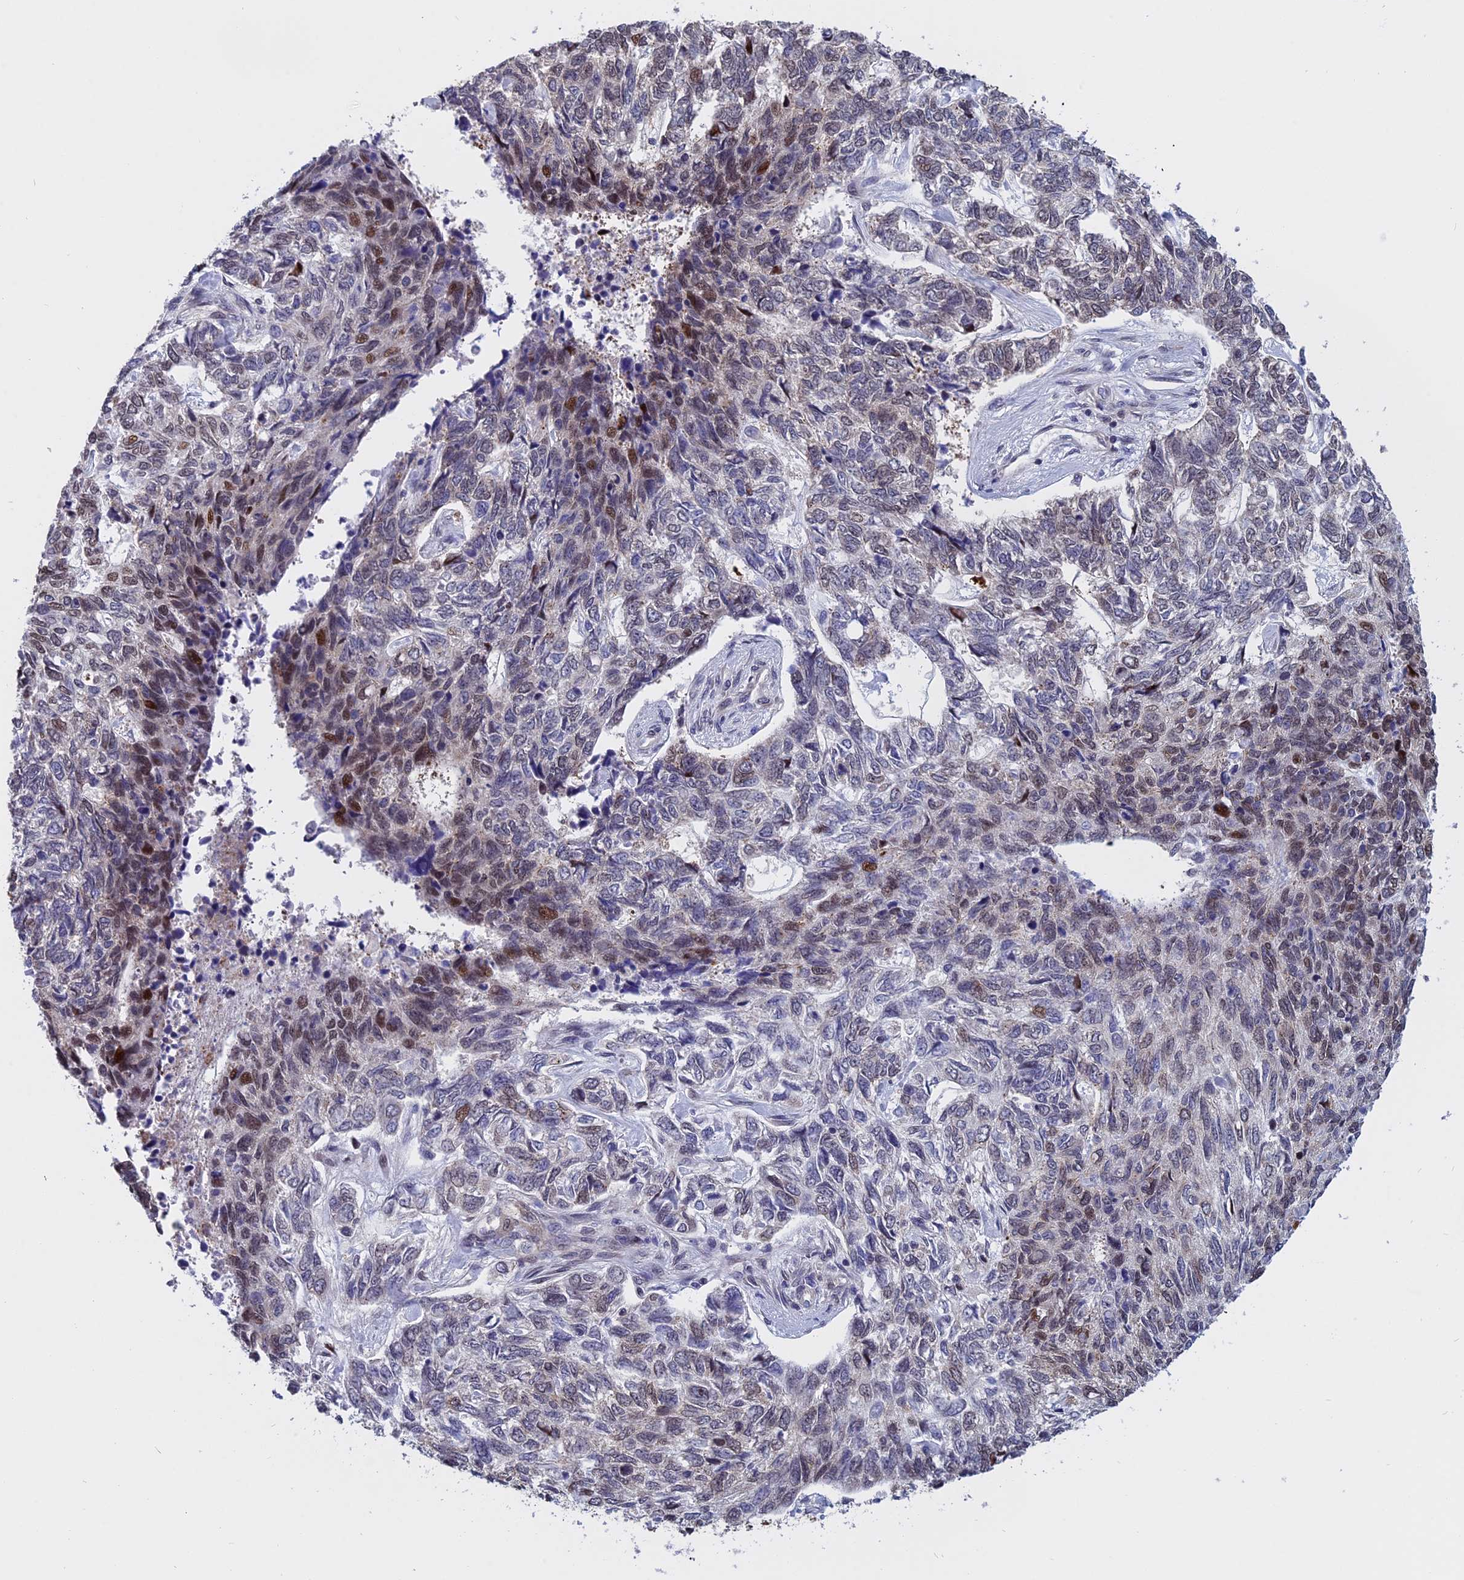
{"staining": {"intensity": "moderate", "quantity": "<25%", "location": "nuclear"}, "tissue": "skin cancer", "cell_type": "Tumor cells", "image_type": "cancer", "snomed": [{"axis": "morphology", "description": "Basal cell carcinoma"}, {"axis": "topography", "description": "Skin"}], "caption": "Immunohistochemistry (IHC) staining of skin cancer (basal cell carcinoma), which demonstrates low levels of moderate nuclear staining in approximately <25% of tumor cells indicating moderate nuclear protein positivity. The staining was performed using DAB (brown) for protein detection and nuclei were counterstained in hematoxylin (blue).", "gene": "NAA10", "patient": {"sex": "female", "age": 65}}